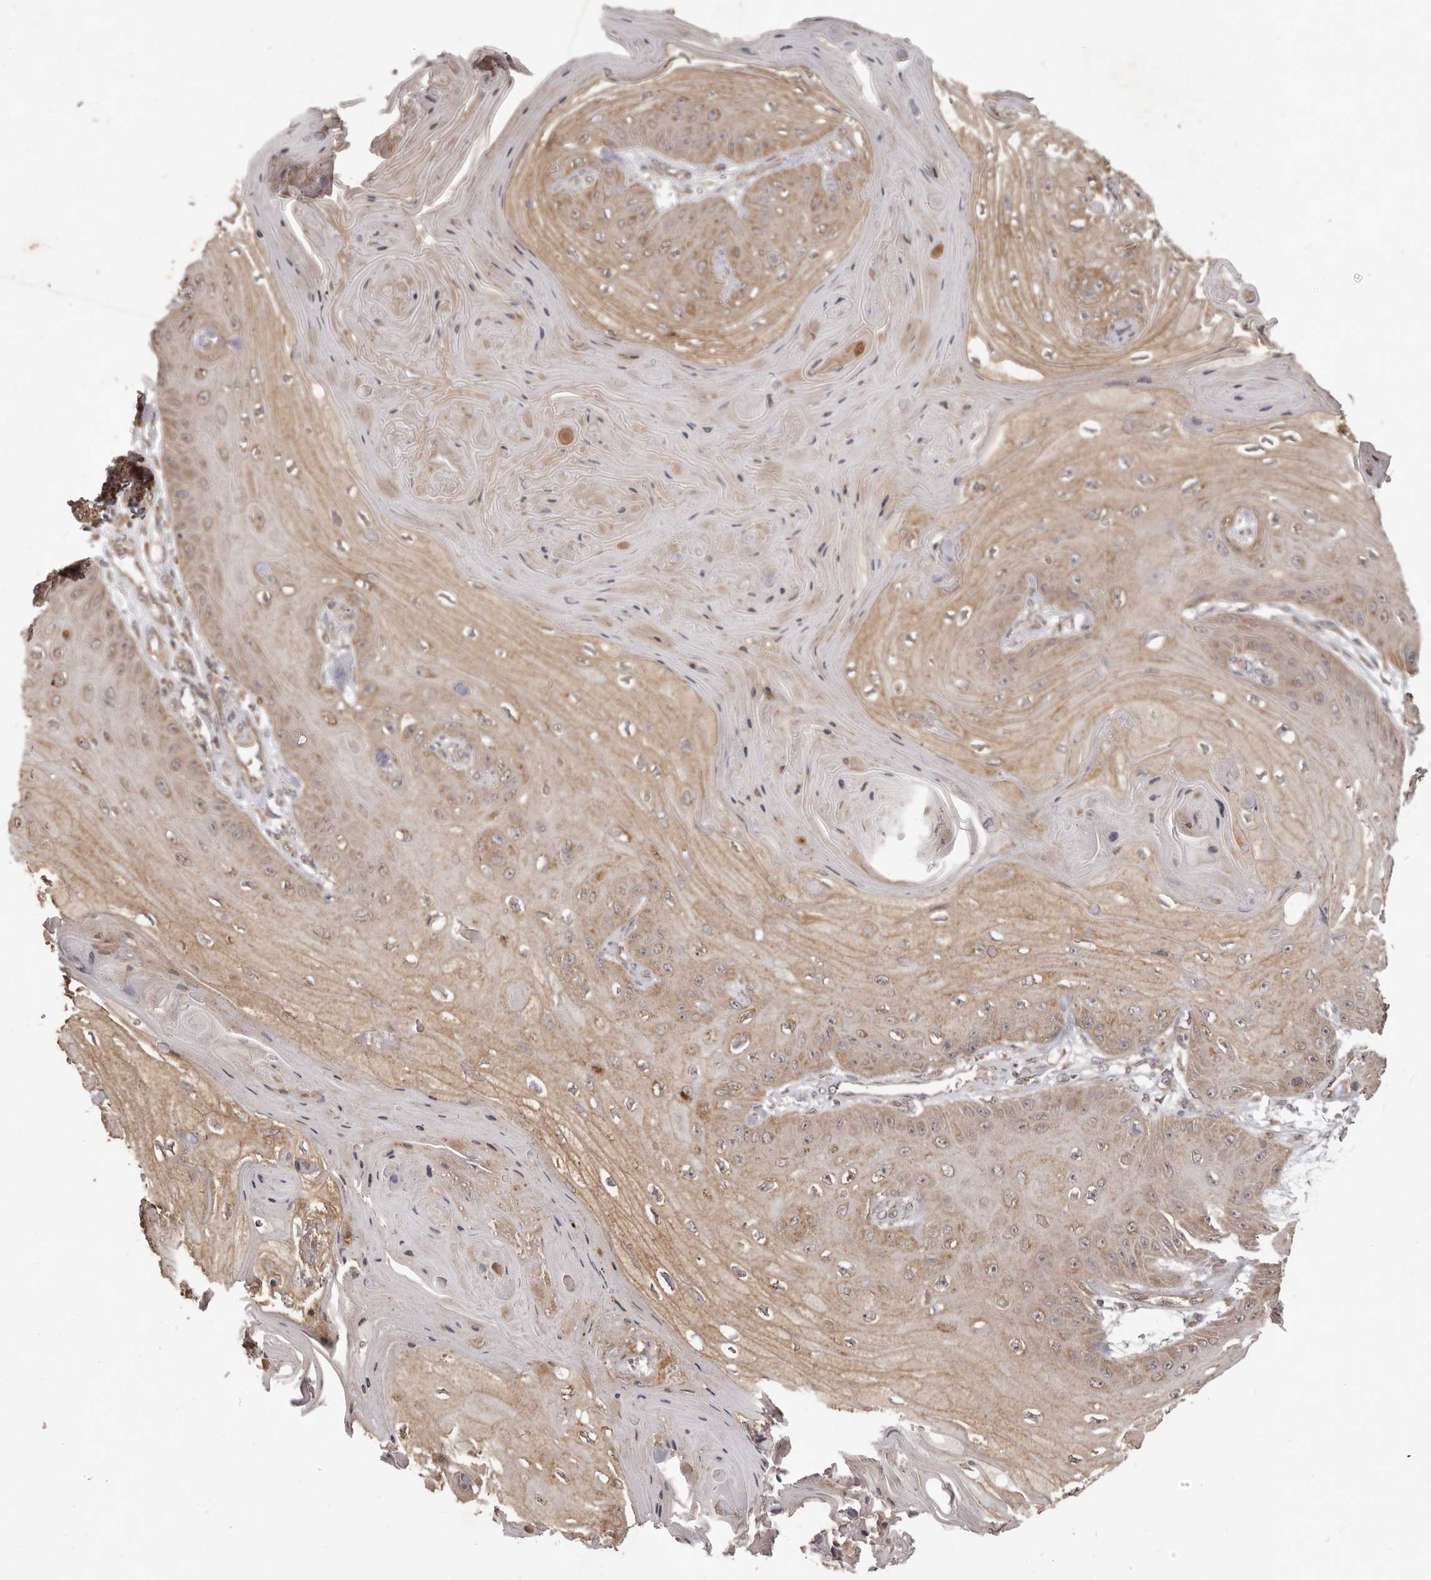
{"staining": {"intensity": "moderate", "quantity": ">75%", "location": "cytoplasmic/membranous"}, "tissue": "skin cancer", "cell_type": "Tumor cells", "image_type": "cancer", "snomed": [{"axis": "morphology", "description": "Squamous cell carcinoma, NOS"}, {"axis": "topography", "description": "Skin"}], "caption": "The micrograph displays staining of skin squamous cell carcinoma, revealing moderate cytoplasmic/membranous protein staining (brown color) within tumor cells. Immunohistochemistry stains the protein of interest in brown and the nuclei are stained blue.", "gene": "MTO1", "patient": {"sex": "male", "age": 74}}